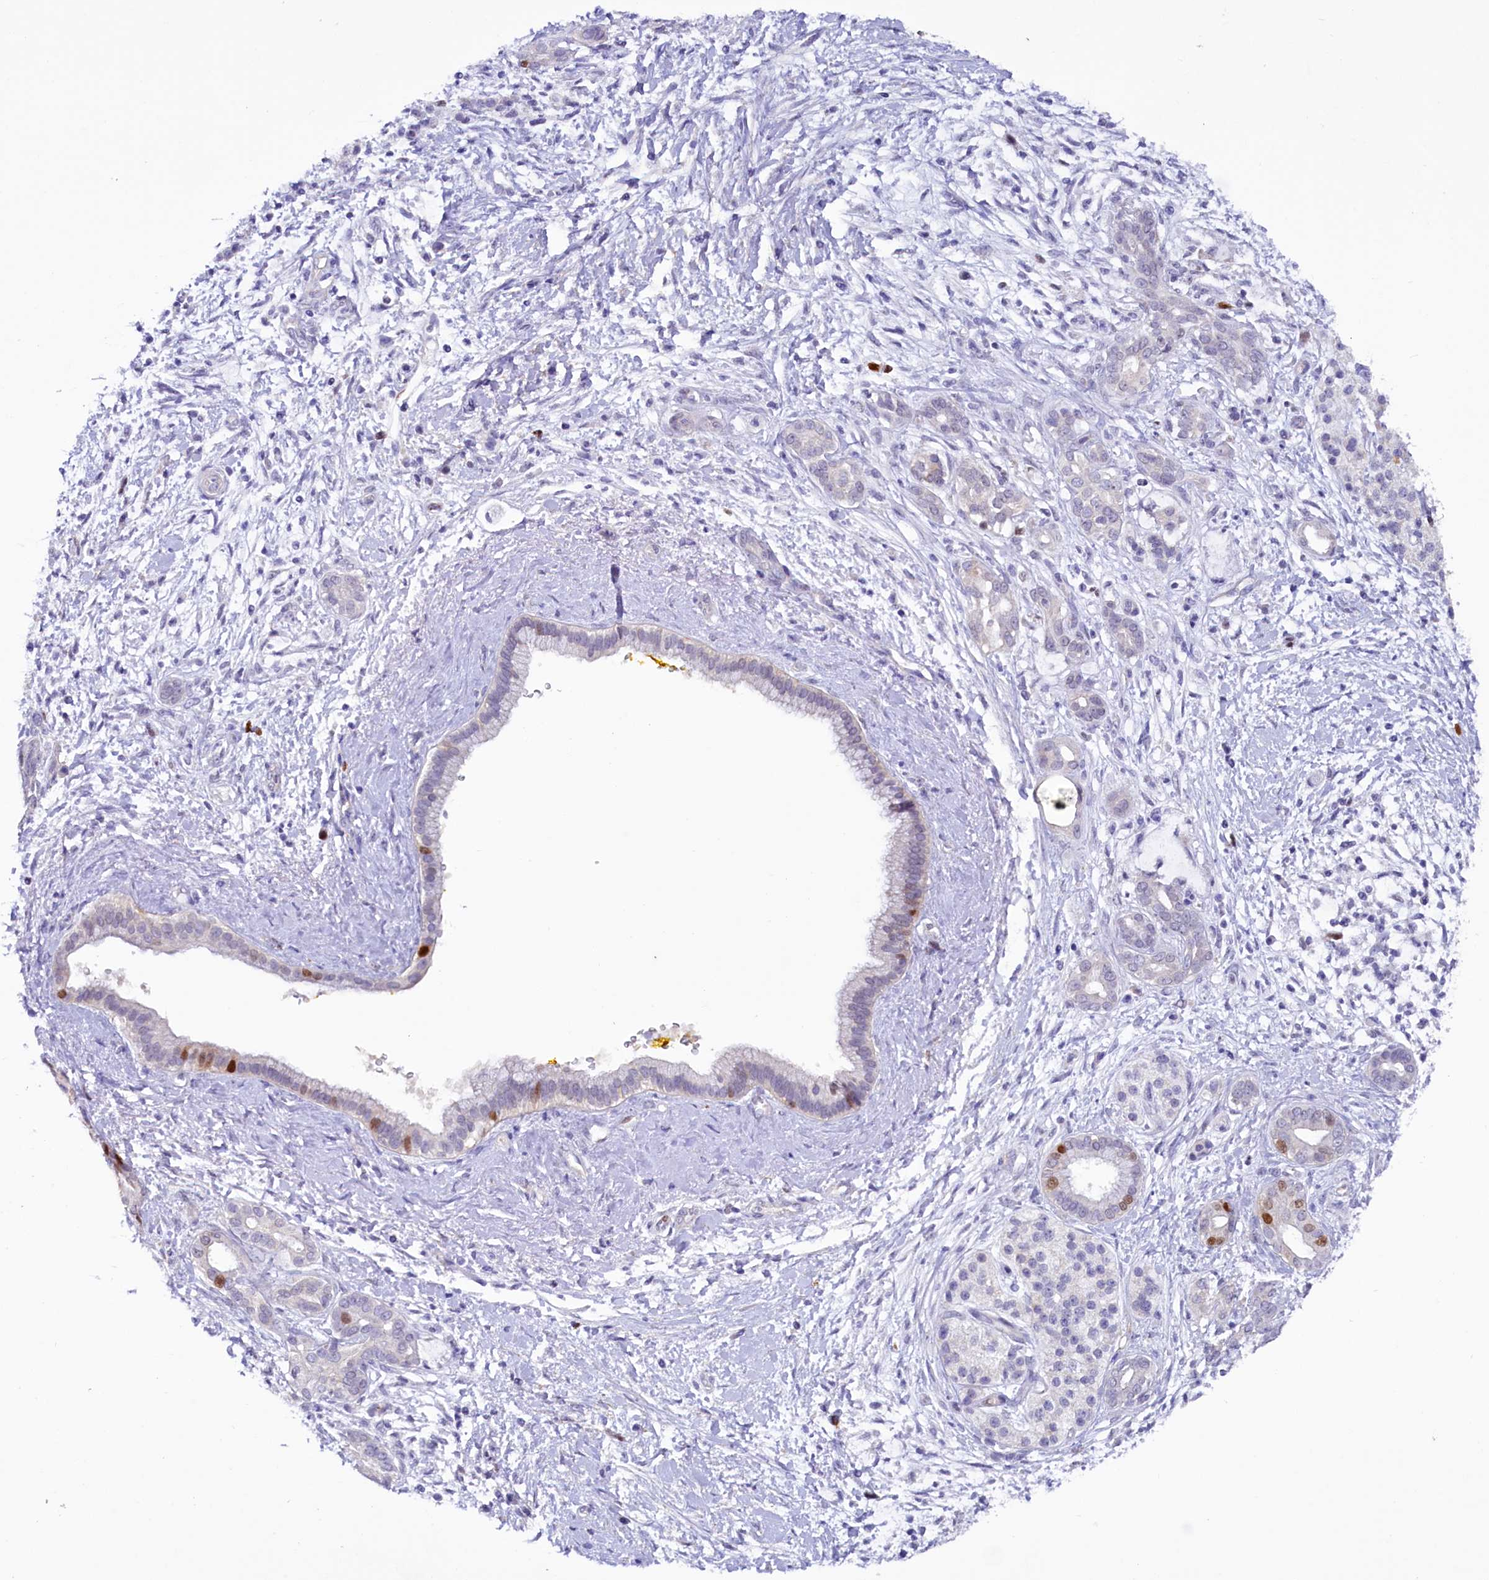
{"staining": {"intensity": "moderate", "quantity": "<25%", "location": "nuclear"}, "tissue": "pancreatic cancer", "cell_type": "Tumor cells", "image_type": "cancer", "snomed": [{"axis": "morphology", "description": "Adenocarcinoma, NOS"}, {"axis": "topography", "description": "Pancreas"}], "caption": "Immunohistochemical staining of pancreatic adenocarcinoma exhibits moderate nuclear protein staining in approximately <25% of tumor cells.", "gene": "FAM111B", "patient": {"sex": "male", "age": 58}}